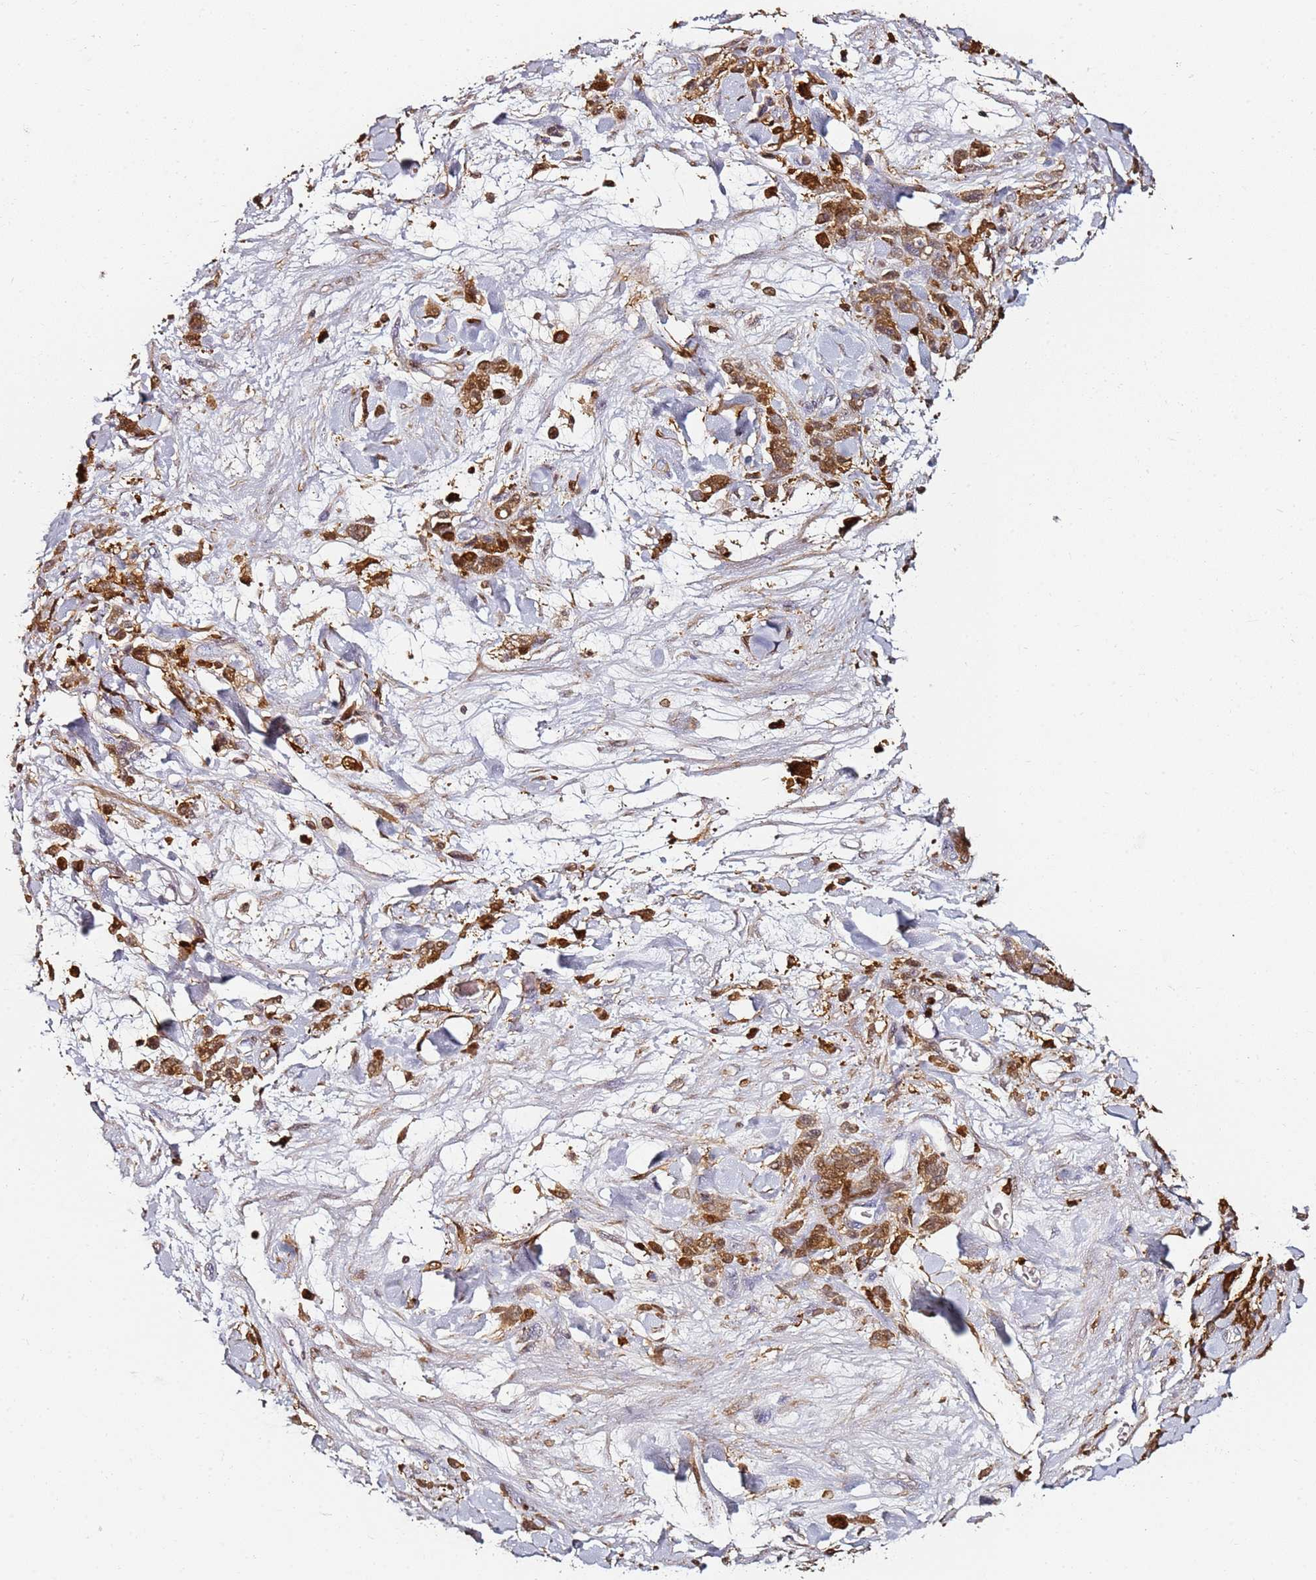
{"staining": {"intensity": "strong", "quantity": ">75%", "location": "cytoplasmic/membranous,nuclear"}, "tissue": "stomach cancer", "cell_type": "Tumor cells", "image_type": "cancer", "snomed": [{"axis": "morphology", "description": "Normal tissue, NOS"}, {"axis": "morphology", "description": "Adenocarcinoma, NOS"}, {"axis": "topography", "description": "Stomach"}], "caption": "Stomach cancer (adenocarcinoma) tissue exhibits strong cytoplasmic/membranous and nuclear expression in approximately >75% of tumor cells, visualized by immunohistochemistry. (DAB (3,3'-diaminobenzidine) IHC, brown staining for protein, blue staining for nuclei).", "gene": "S100A4", "patient": {"sex": "male", "age": 82}}